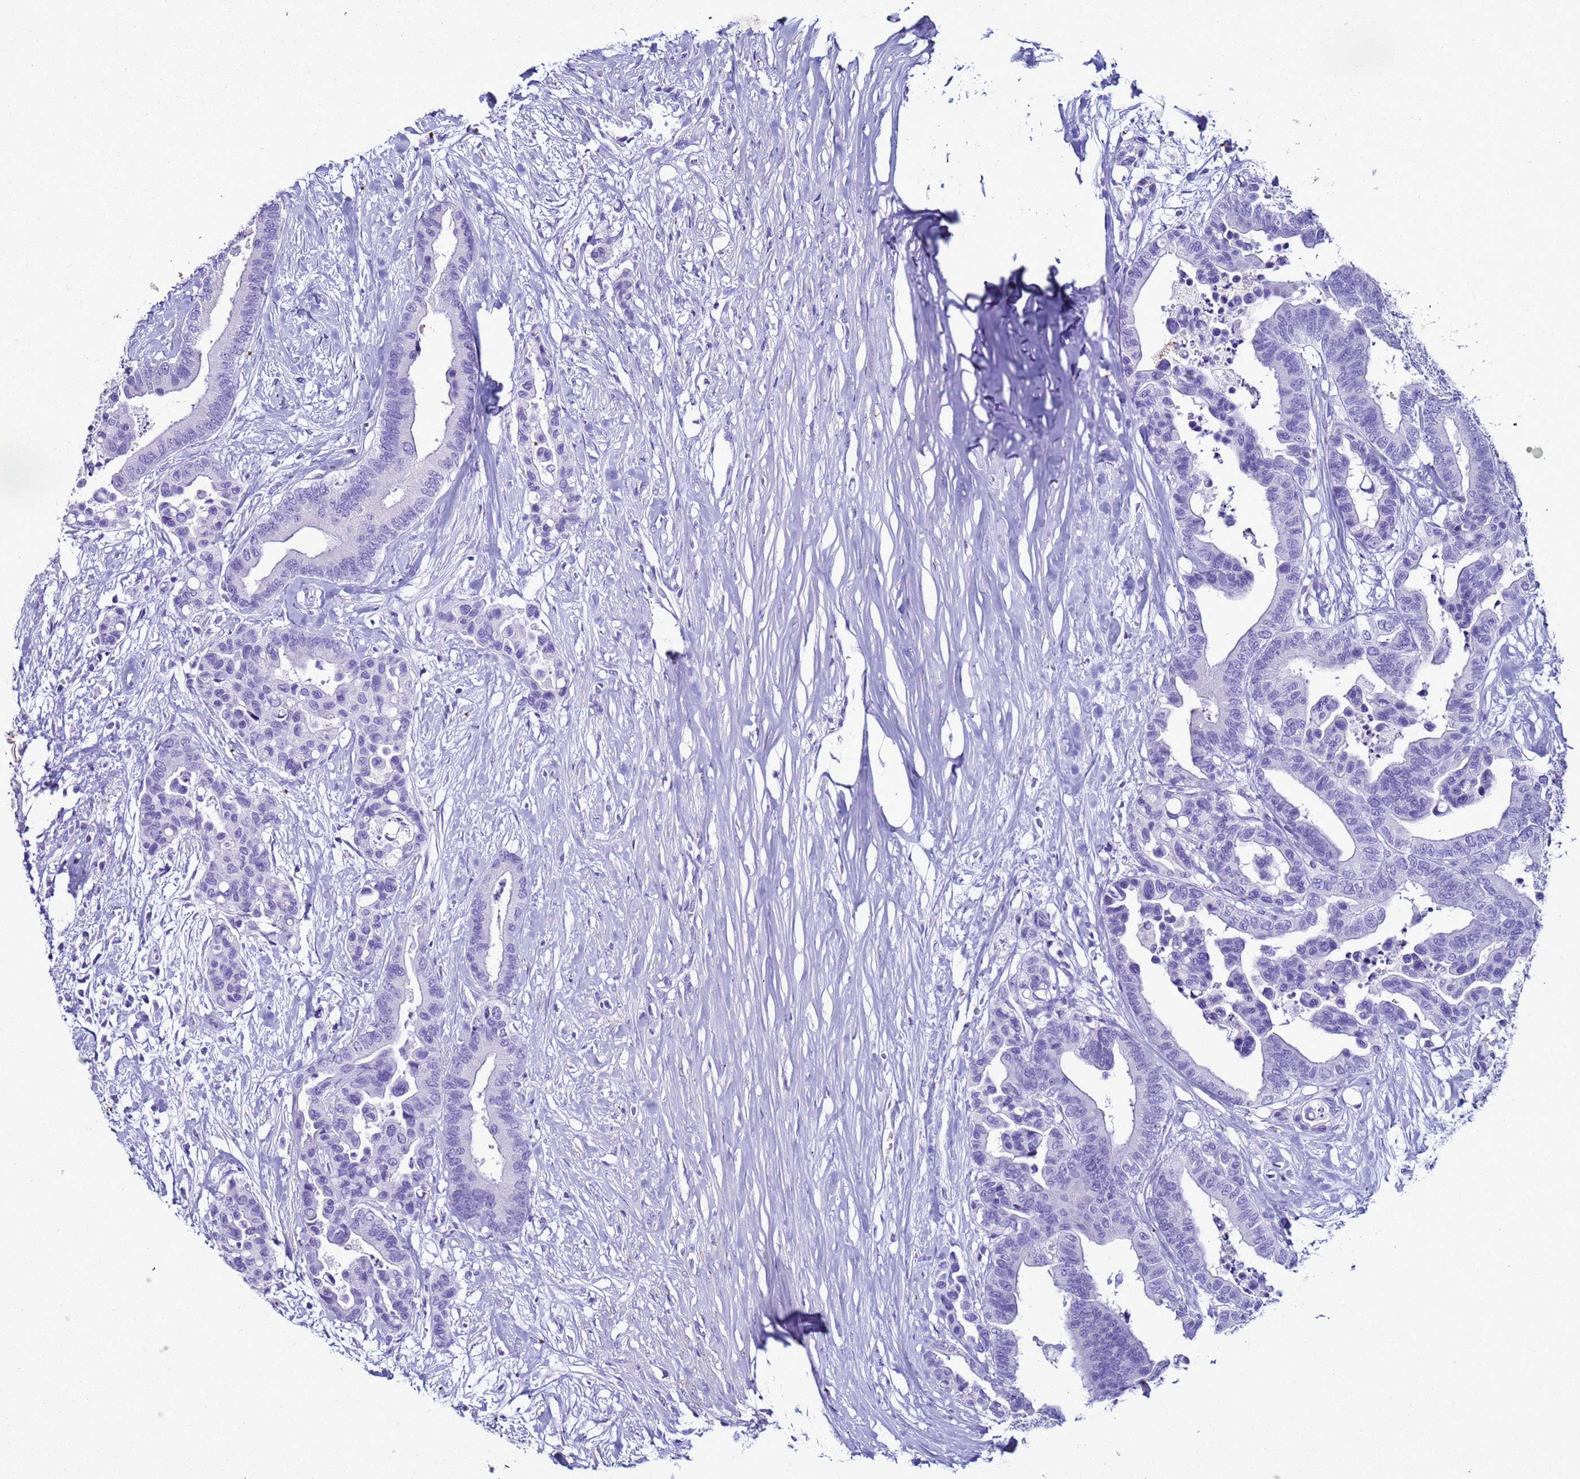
{"staining": {"intensity": "negative", "quantity": "none", "location": "none"}, "tissue": "colorectal cancer", "cell_type": "Tumor cells", "image_type": "cancer", "snomed": [{"axis": "morphology", "description": "Adenocarcinoma, NOS"}, {"axis": "topography", "description": "Colon"}], "caption": "Immunohistochemistry (IHC) of human colorectal adenocarcinoma reveals no positivity in tumor cells. Nuclei are stained in blue.", "gene": "LCMT1", "patient": {"sex": "male", "age": 82}}